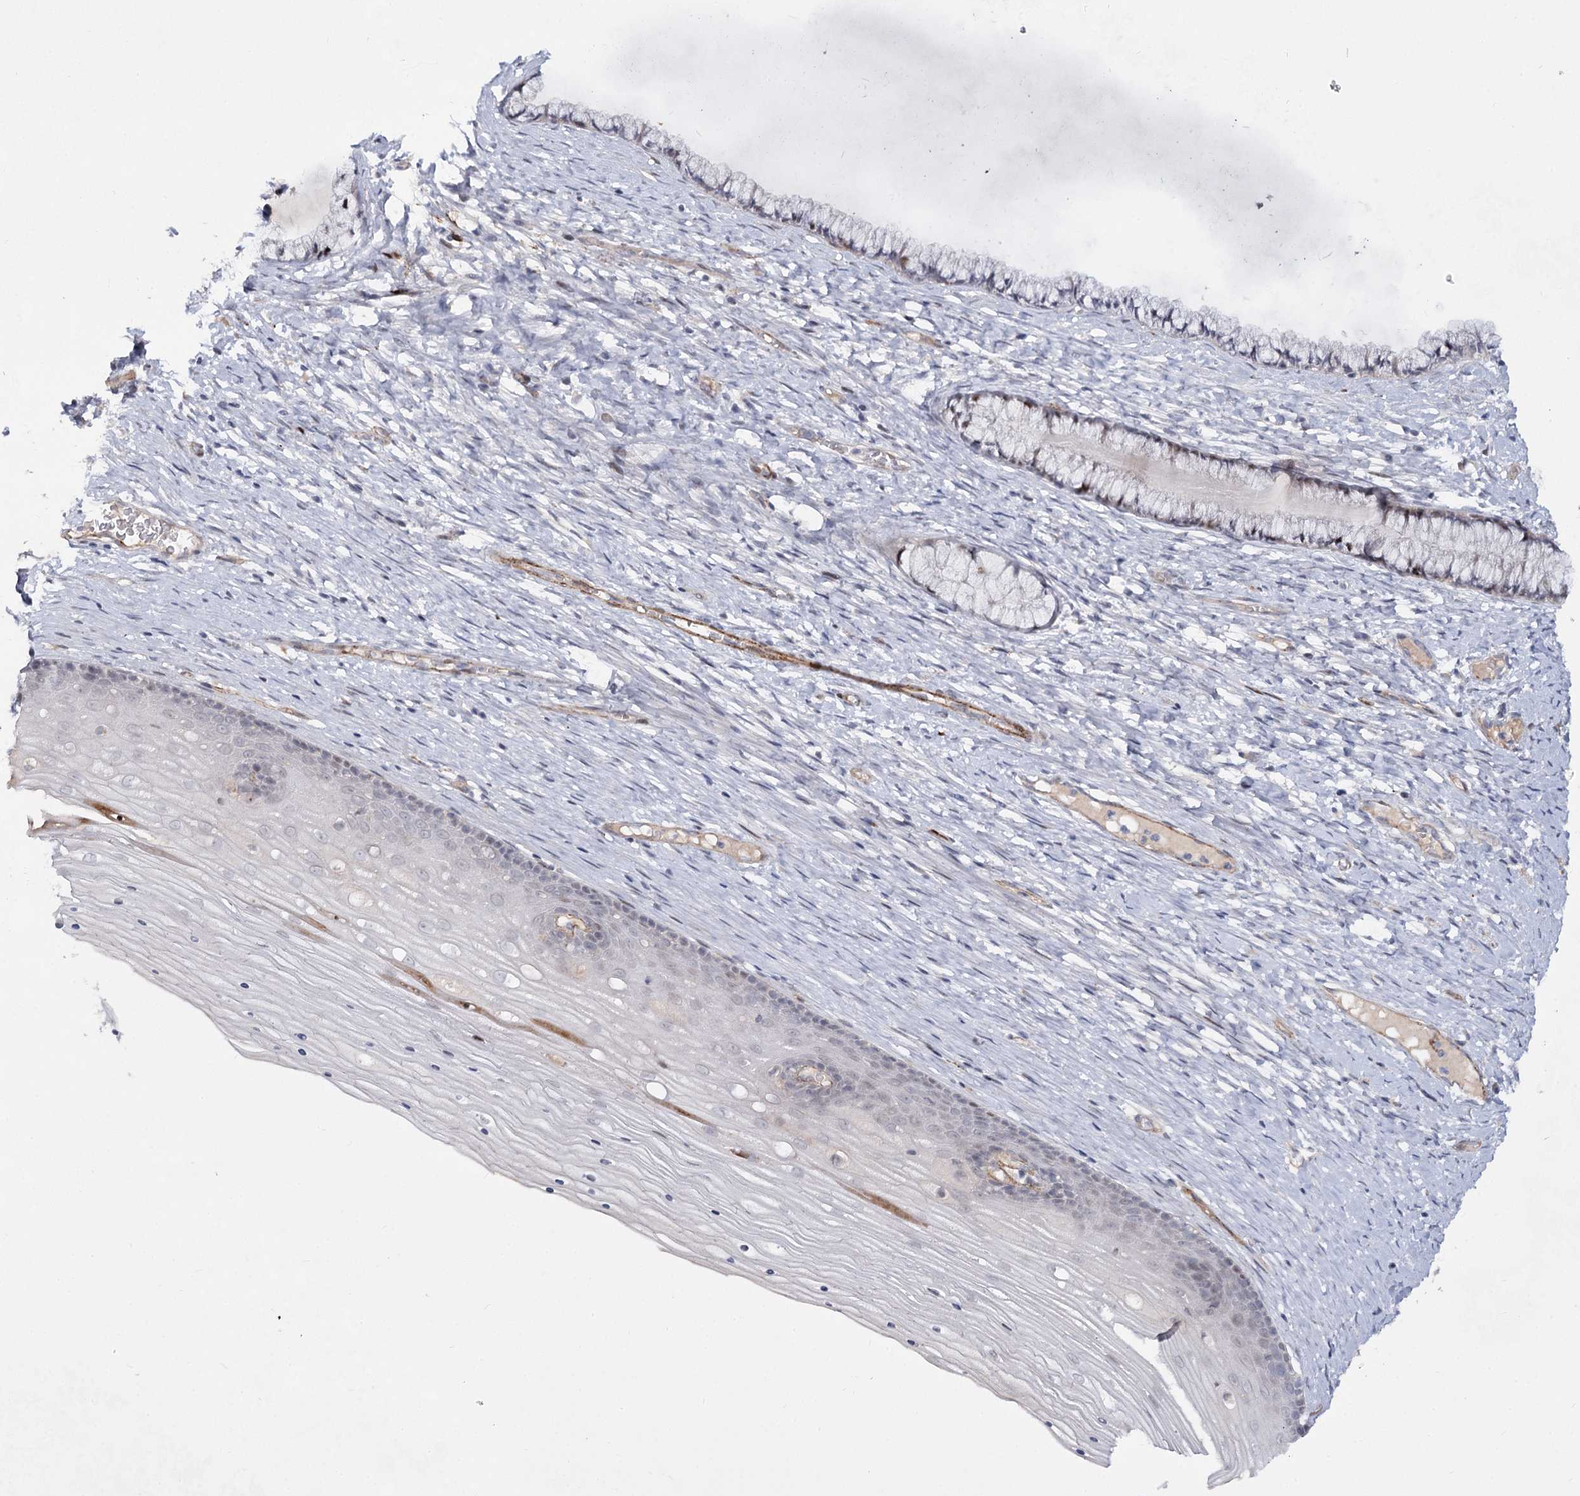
{"staining": {"intensity": "negative", "quantity": "none", "location": "none"}, "tissue": "cervix", "cell_type": "Glandular cells", "image_type": "normal", "snomed": [{"axis": "morphology", "description": "Normal tissue, NOS"}, {"axis": "topography", "description": "Cervix"}], "caption": "The IHC image has no significant positivity in glandular cells of cervix.", "gene": "ATL2", "patient": {"sex": "female", "age": 42}}